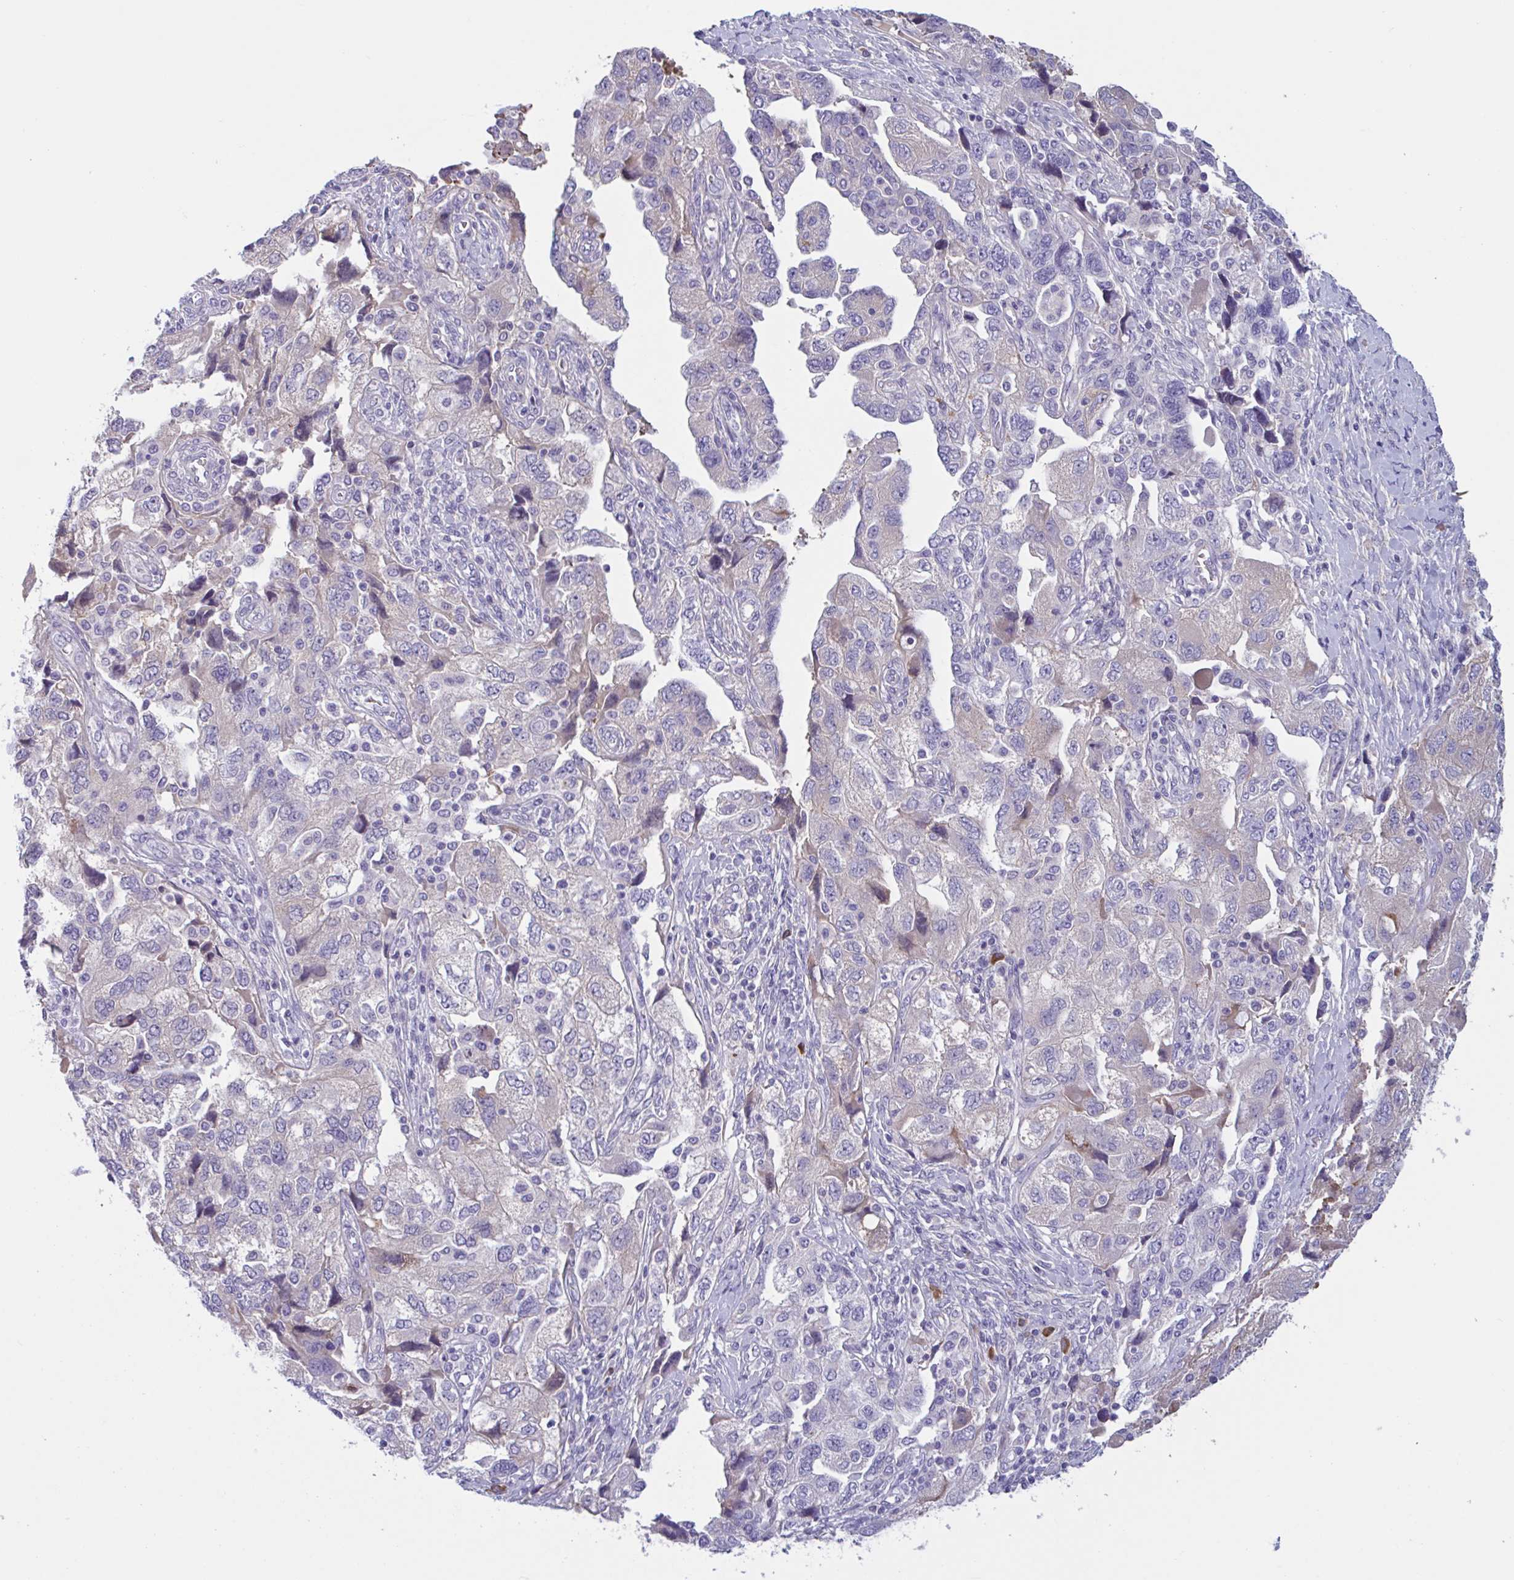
{"staining": {"intensity": "negative", "quantity": "none", "location": "none"}, "tissue": "ovarian cancer", "cell_type": "Tumor cells", "image_type": "cancer", "snomed": [{"axis": "morphology", "description": "Carcinoma, NOS"}, {"axis": "morphology", "description": "Cystadenocarcinoma, serous, NOS"}, {"axis": "topography", "description": "Ovary"}], "caption": "Immunohistochemistry histopathology image of ovarian cancer (serous cystadenocarcinoma) stained for a protein (brown), which shows no expression in tumor cells.", "gene": "MS4A14", "patient": {"sex": "female", "age": 69}}